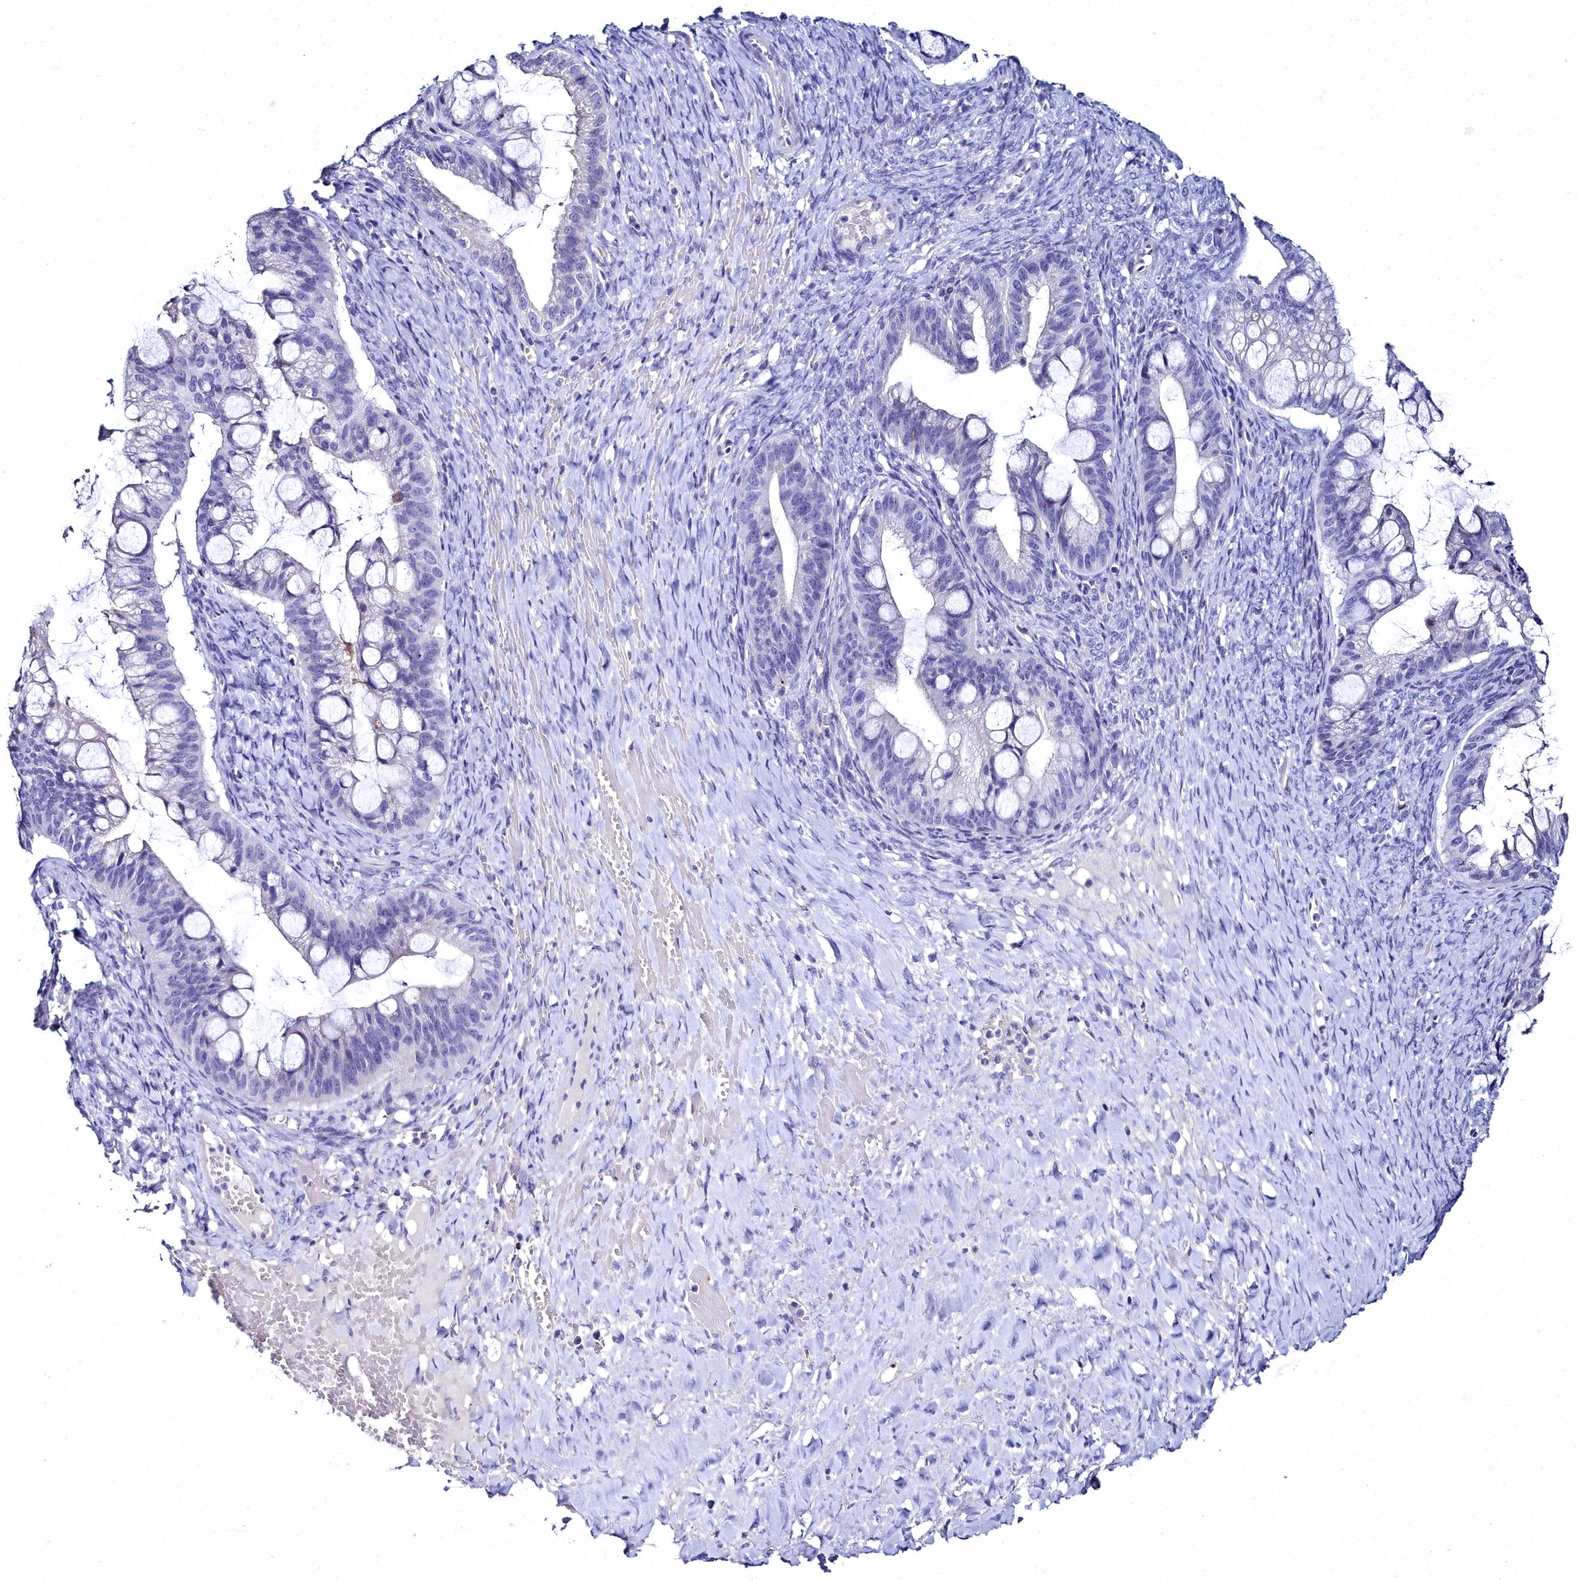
{"staining": {"intensity": "negative", "quantity": "none", "location": "none"}, "tissue": "ovarian cancer", "cell_type": "Tumor cells", "image_type": "cancer", "snomed": [{"axis": "morphology", "description": "Cystadenocarcinoma, mucinous, NOS"}, {"axis": "topography", "description": "Ovary"}], "caption": "DAB (3,3'-diaminobenzidine) immunohistochemical staining of ovarian mucinous cystadenocarcinoma displays no significant positivity in tumor cells.", "gene": "ELAPOR2", "patient": {"sex": "female", "age": 73}}